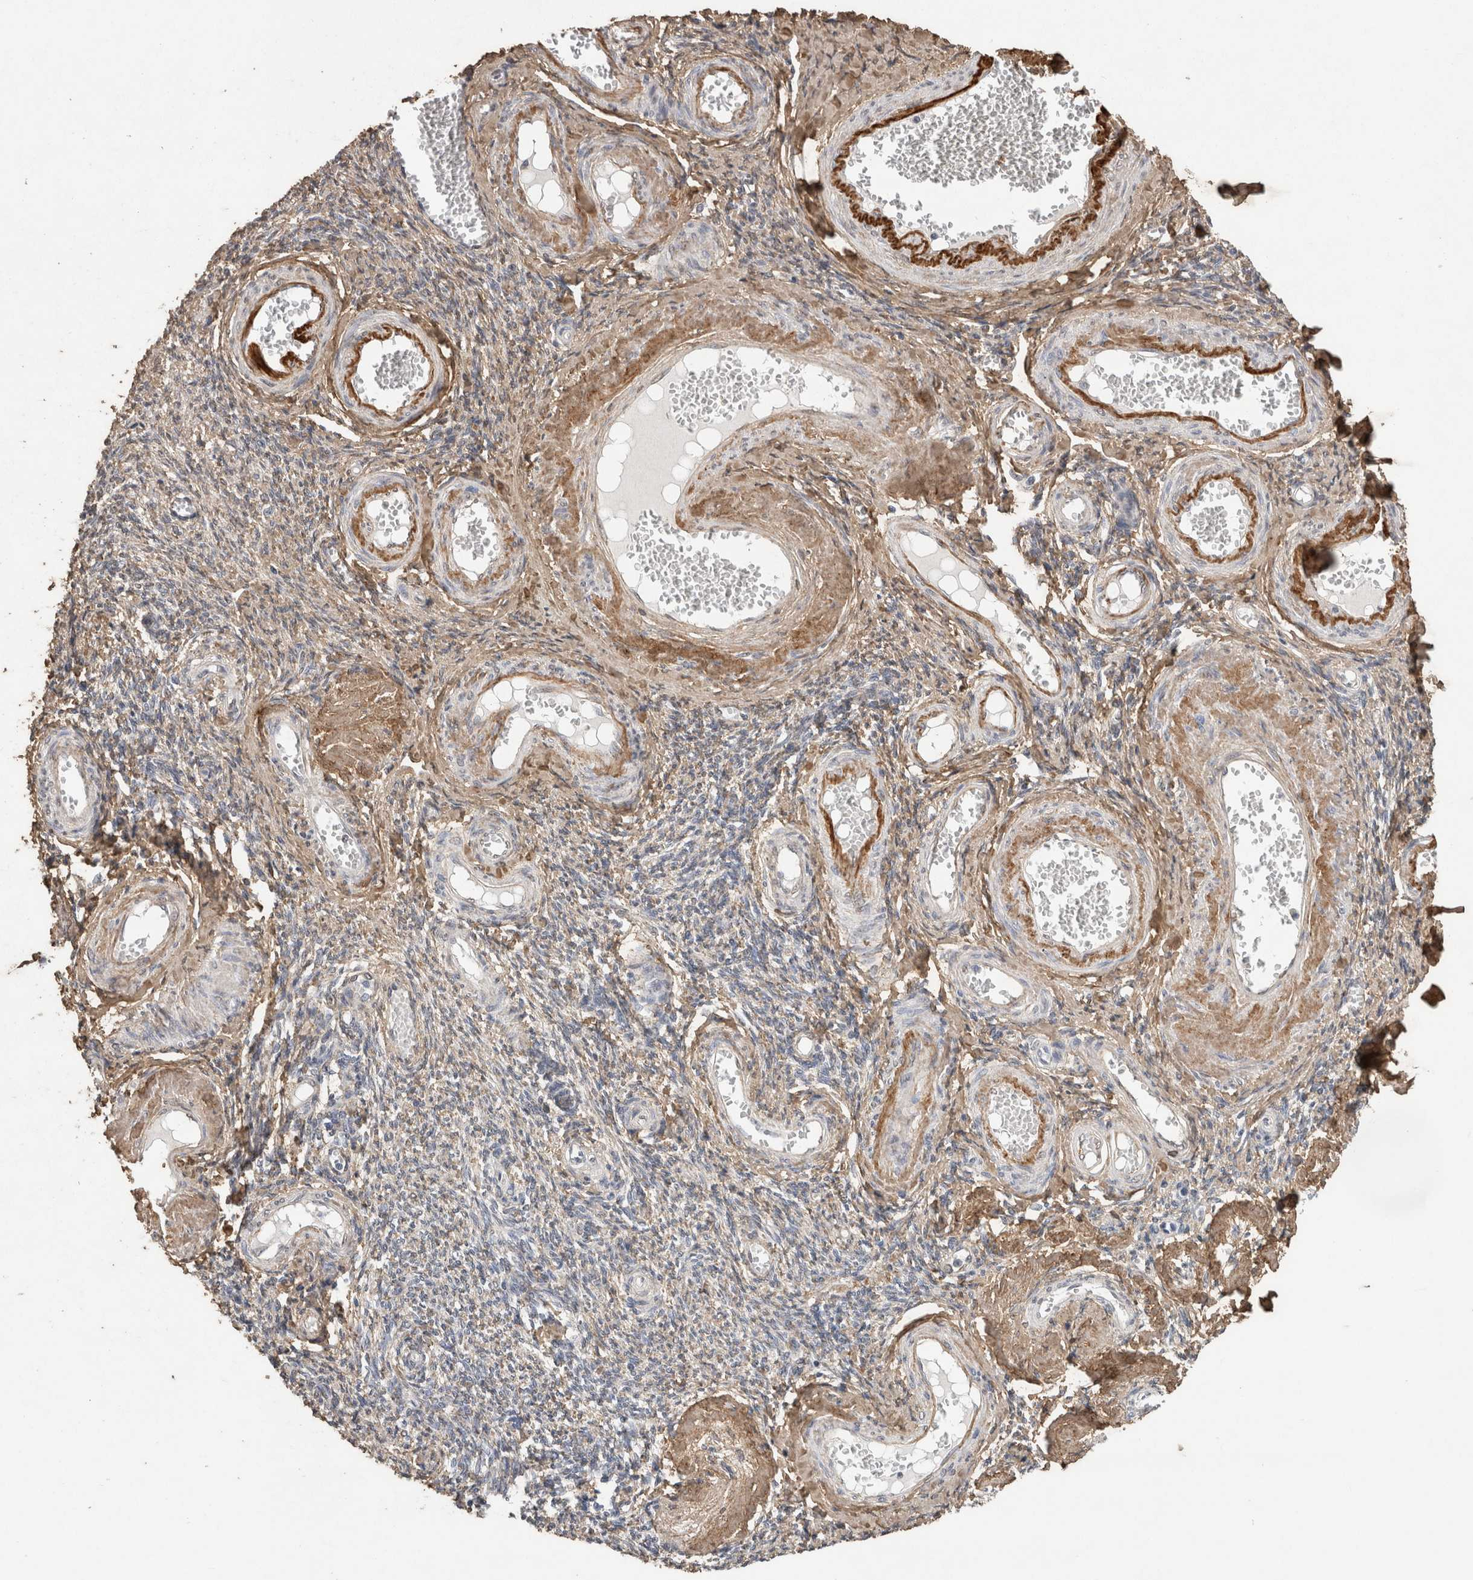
{"staining": {"intensity": "moderate", "quantity": ">75%", "location": "cytoplasmic/membranous"}, "tissue": "adipose tissue", "cell_type": "Adipocytes", "image_type": "normal", "snomed": [{"axis": "morphology", "description": "Normal tissue, NOS"}, {"axis": "topography", "description": "Vascular tissue"}, {"axis": "topography", "description": "Fallopian tube"}, {"axis": "topography", "description": "Ovary"}], "caption": "Adipose tissue stained for a protein displays moderate cytoplasmic/membranous positivity in adipocytes. Using DAB (3,3'-diaminobenzidine) (brown) and hematoxylin (blue) stains, captured at high magnification using brightfield microscopy.", "gene": "C1QTNF5", "patient": {"sex": "female", "age": 67}}